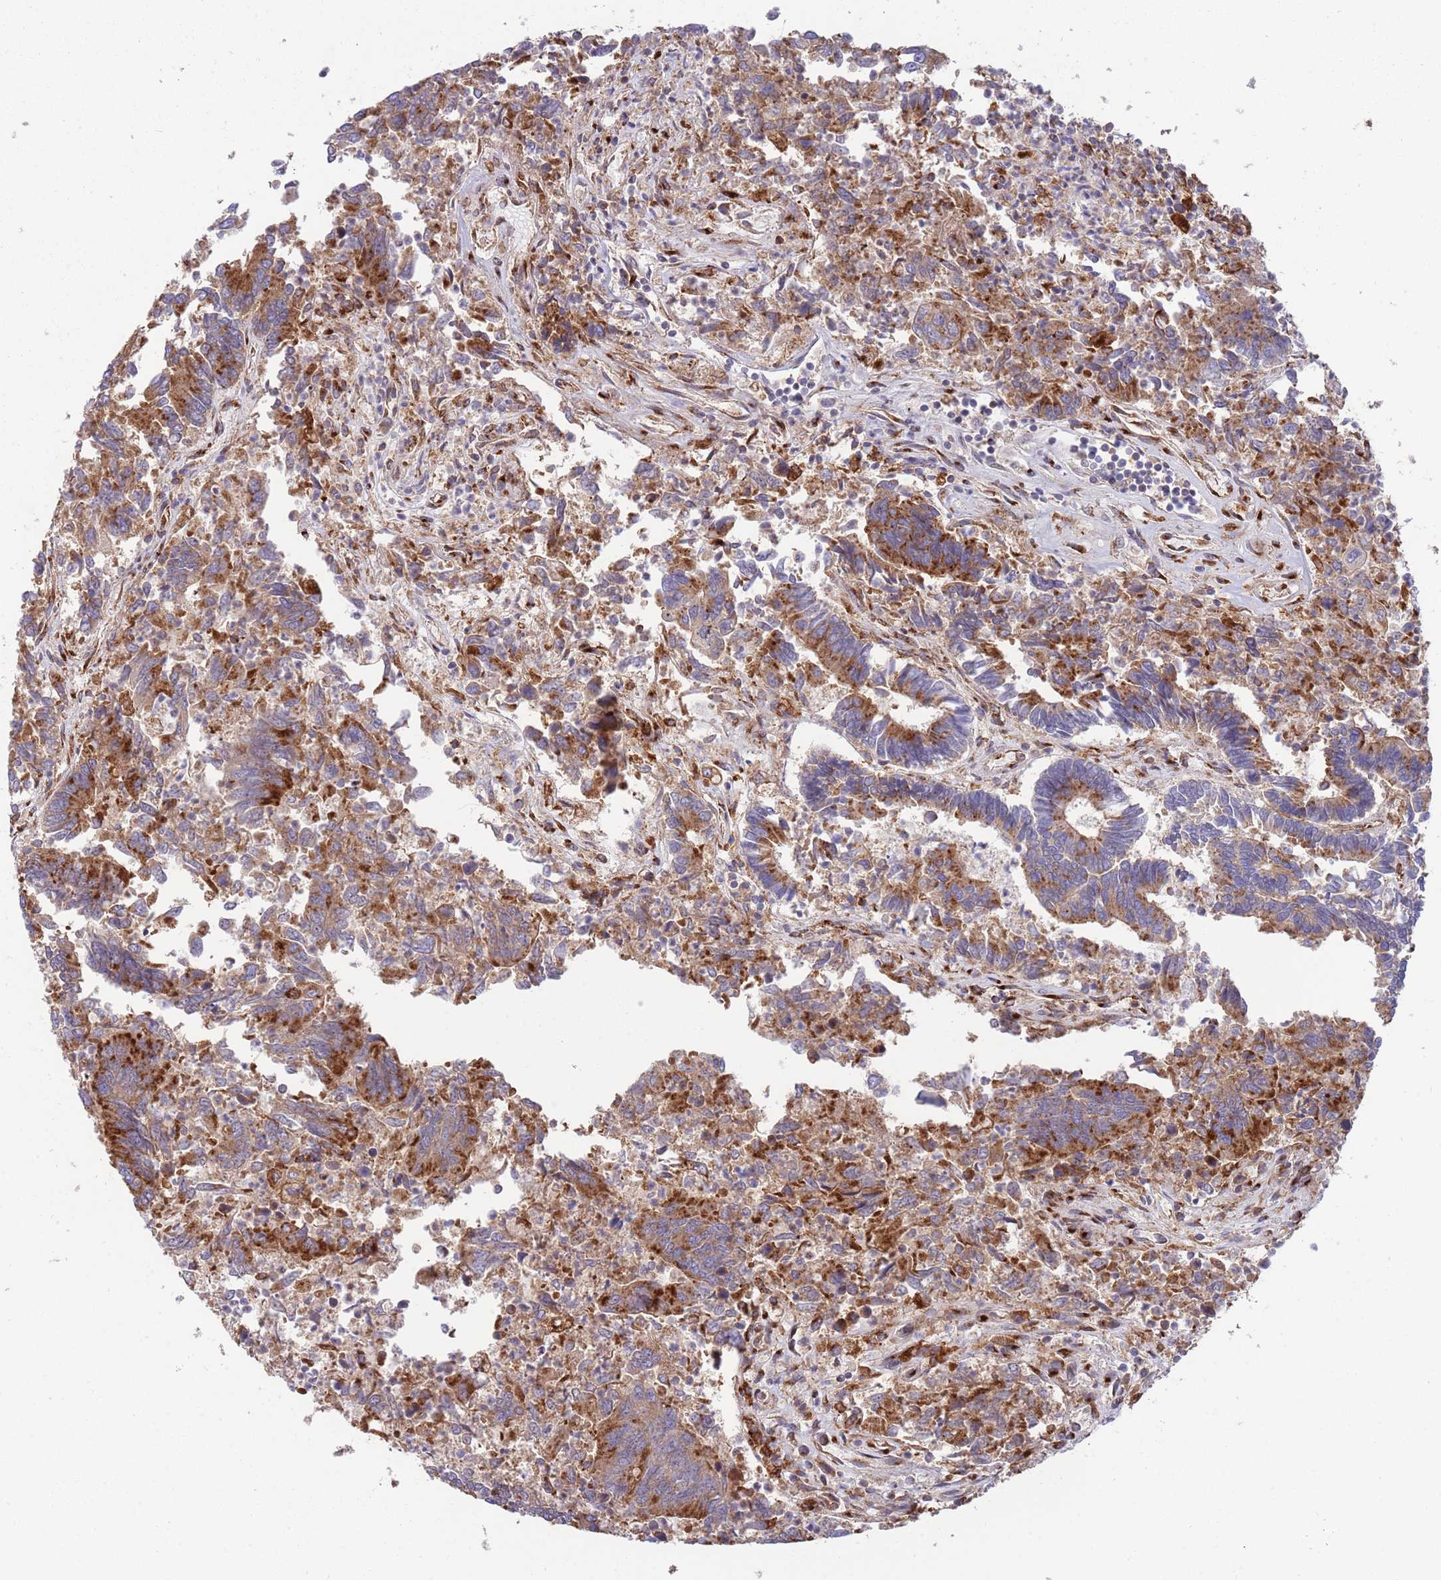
{"staining": {"intensity": "strong", "quantity": ">75%", "location": "cytoplasmic/membranous"}, "tissue": "colorectal cancer", "cell_type": "Tumor cells", "image_type": "cancer", "snomed": [{"axis": "morphology", "description": "Adenocarcinoma, NOS"}, {"axis": "topography", "description": "Colon"}], "caption": "Strong cytoplasmic/membranous protein expression is identified in approximately >75% of tumor cells in colorectal cancer.", "gene": "BTBD7", "patient": {"sex": "female", "age": 67}}